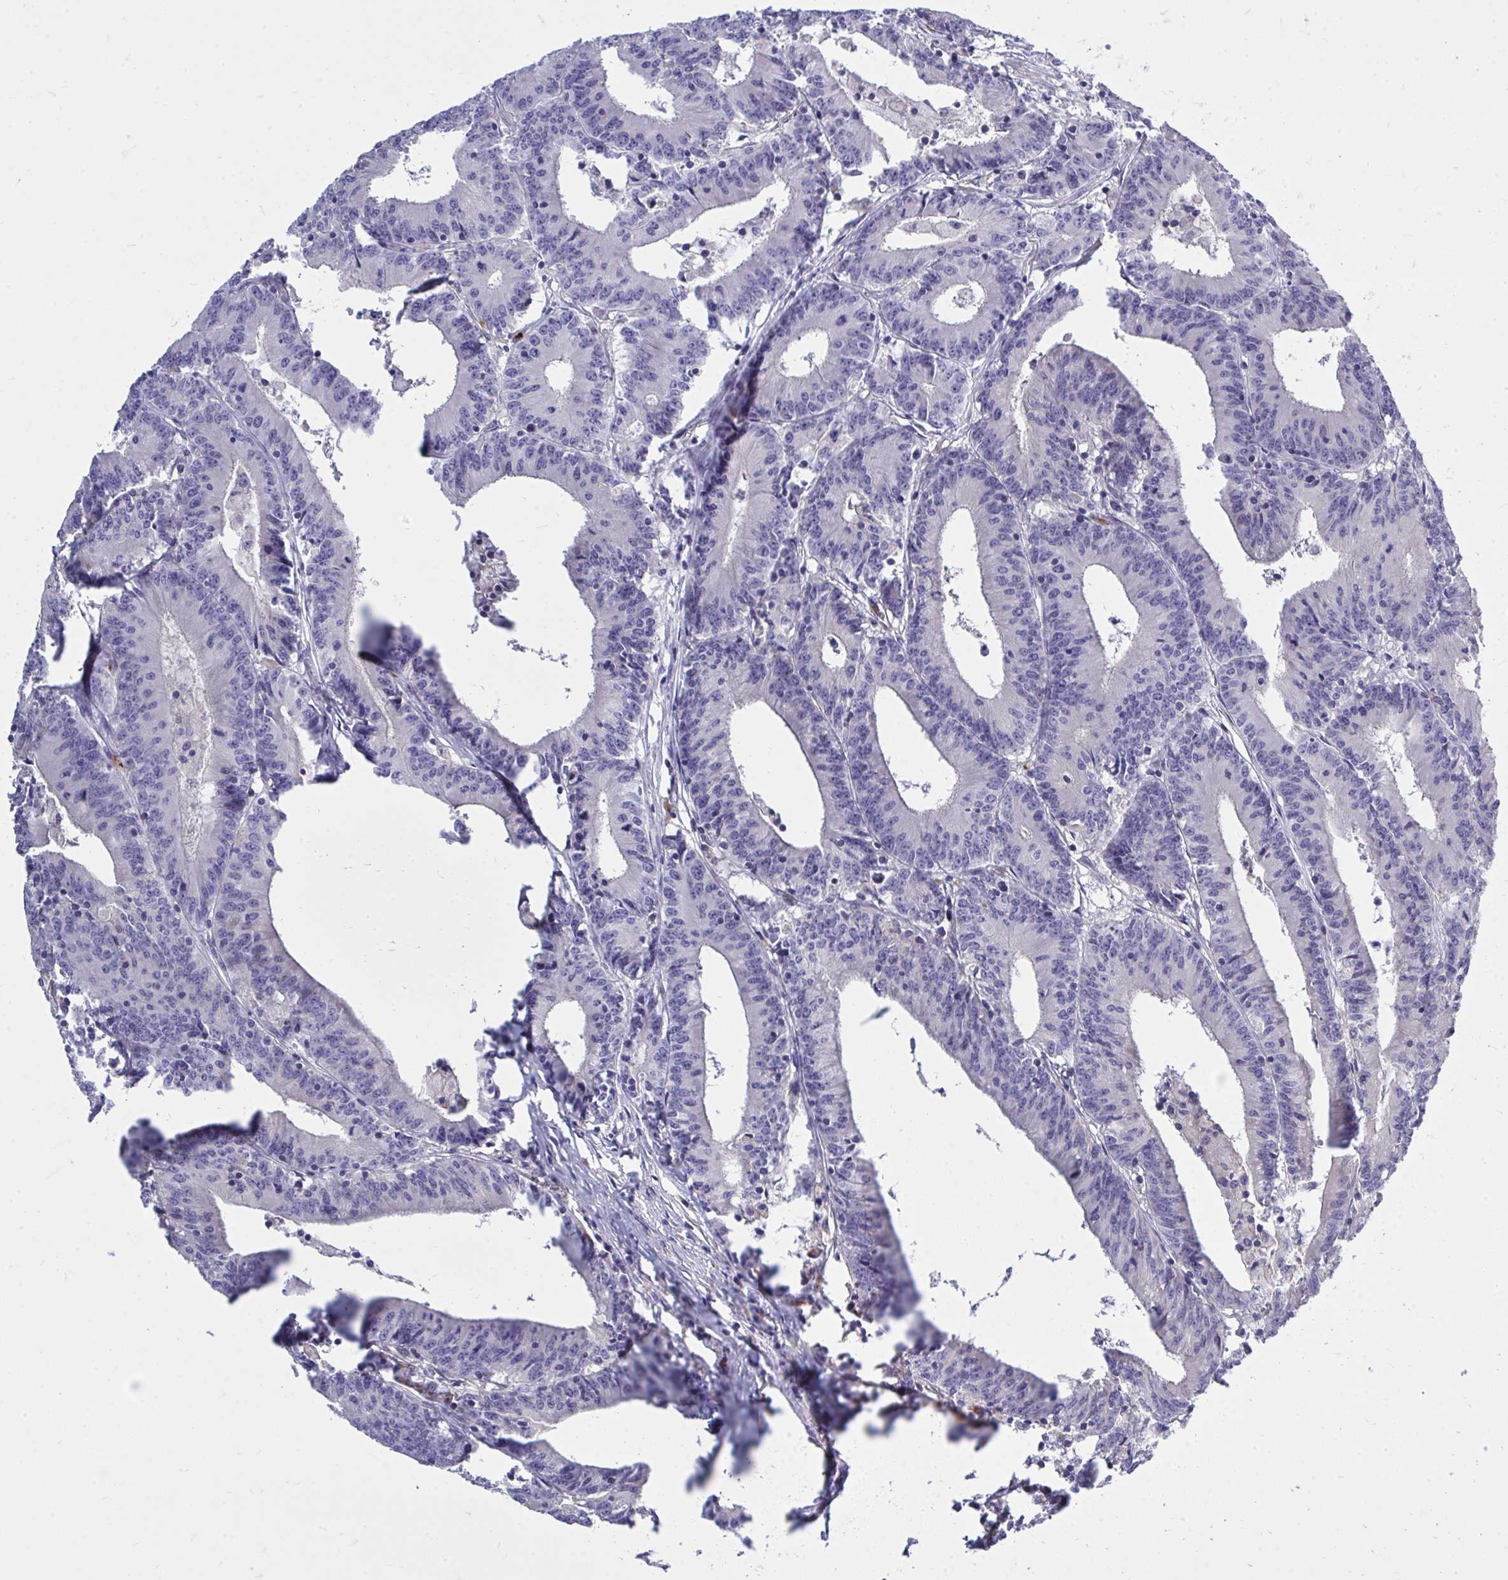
{"staining": {"intensity": "negative", "quantity": "none", "location": "none"}, "tissue": "colorectal cancer", "cell_type": "Tumor cells", "image_type": "cancer", "snomed": [{"axis": "morphology", "description": "Adenocarcinoma, NOS"}, {"axis": "topography", "description": "Colon"}], "caption": "This is an immunohistochemistry (IHC) photomicrograph of human colorectal adenocarcinoma. There is no expression in tumor cells.", "gene": "TP53I11", "patient": {"sex": "female", "age": 78}}